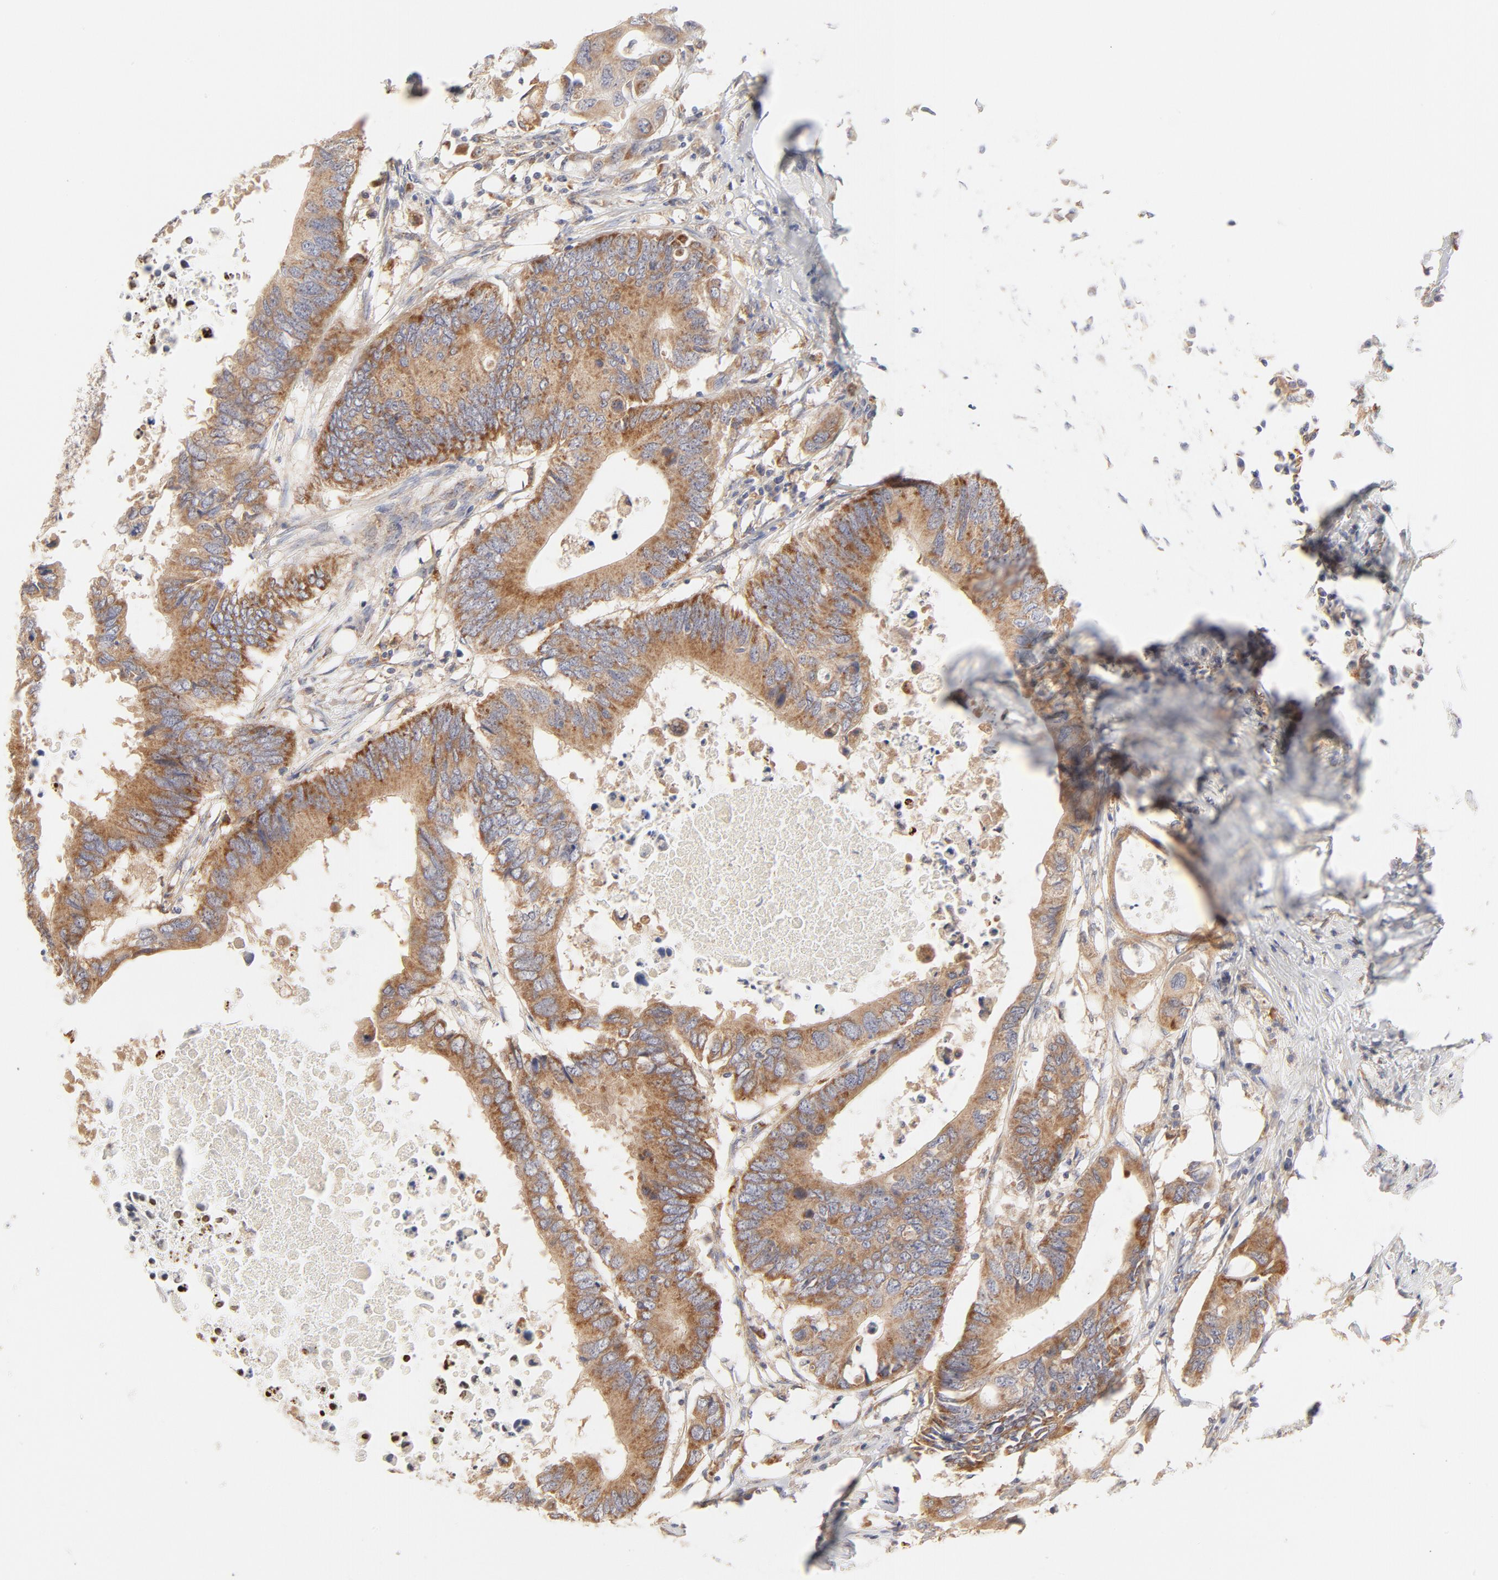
{"staining": {"intensity": "moderate", "quantity": ">75%", "location": "cytoplasmic/membranous"}, "tissue": "colorectal cancer", "cell_type": "Tumor cells", "image_type": "cancer", "snomed": [{"axis": "morphology", "description": "Adenocarcinoma, NOS"}, {"axis": "topography", "description": "Colon"}], "caption": "Brown immunohistochemical staining in colorectal cancer (adenocarcinoma) exhibits moderate cytoplasmic/membranous positivity in approximately >75% of tumor cells.", "gene": "MTERF2", "patient": {"sex": "male", "age": 71}}